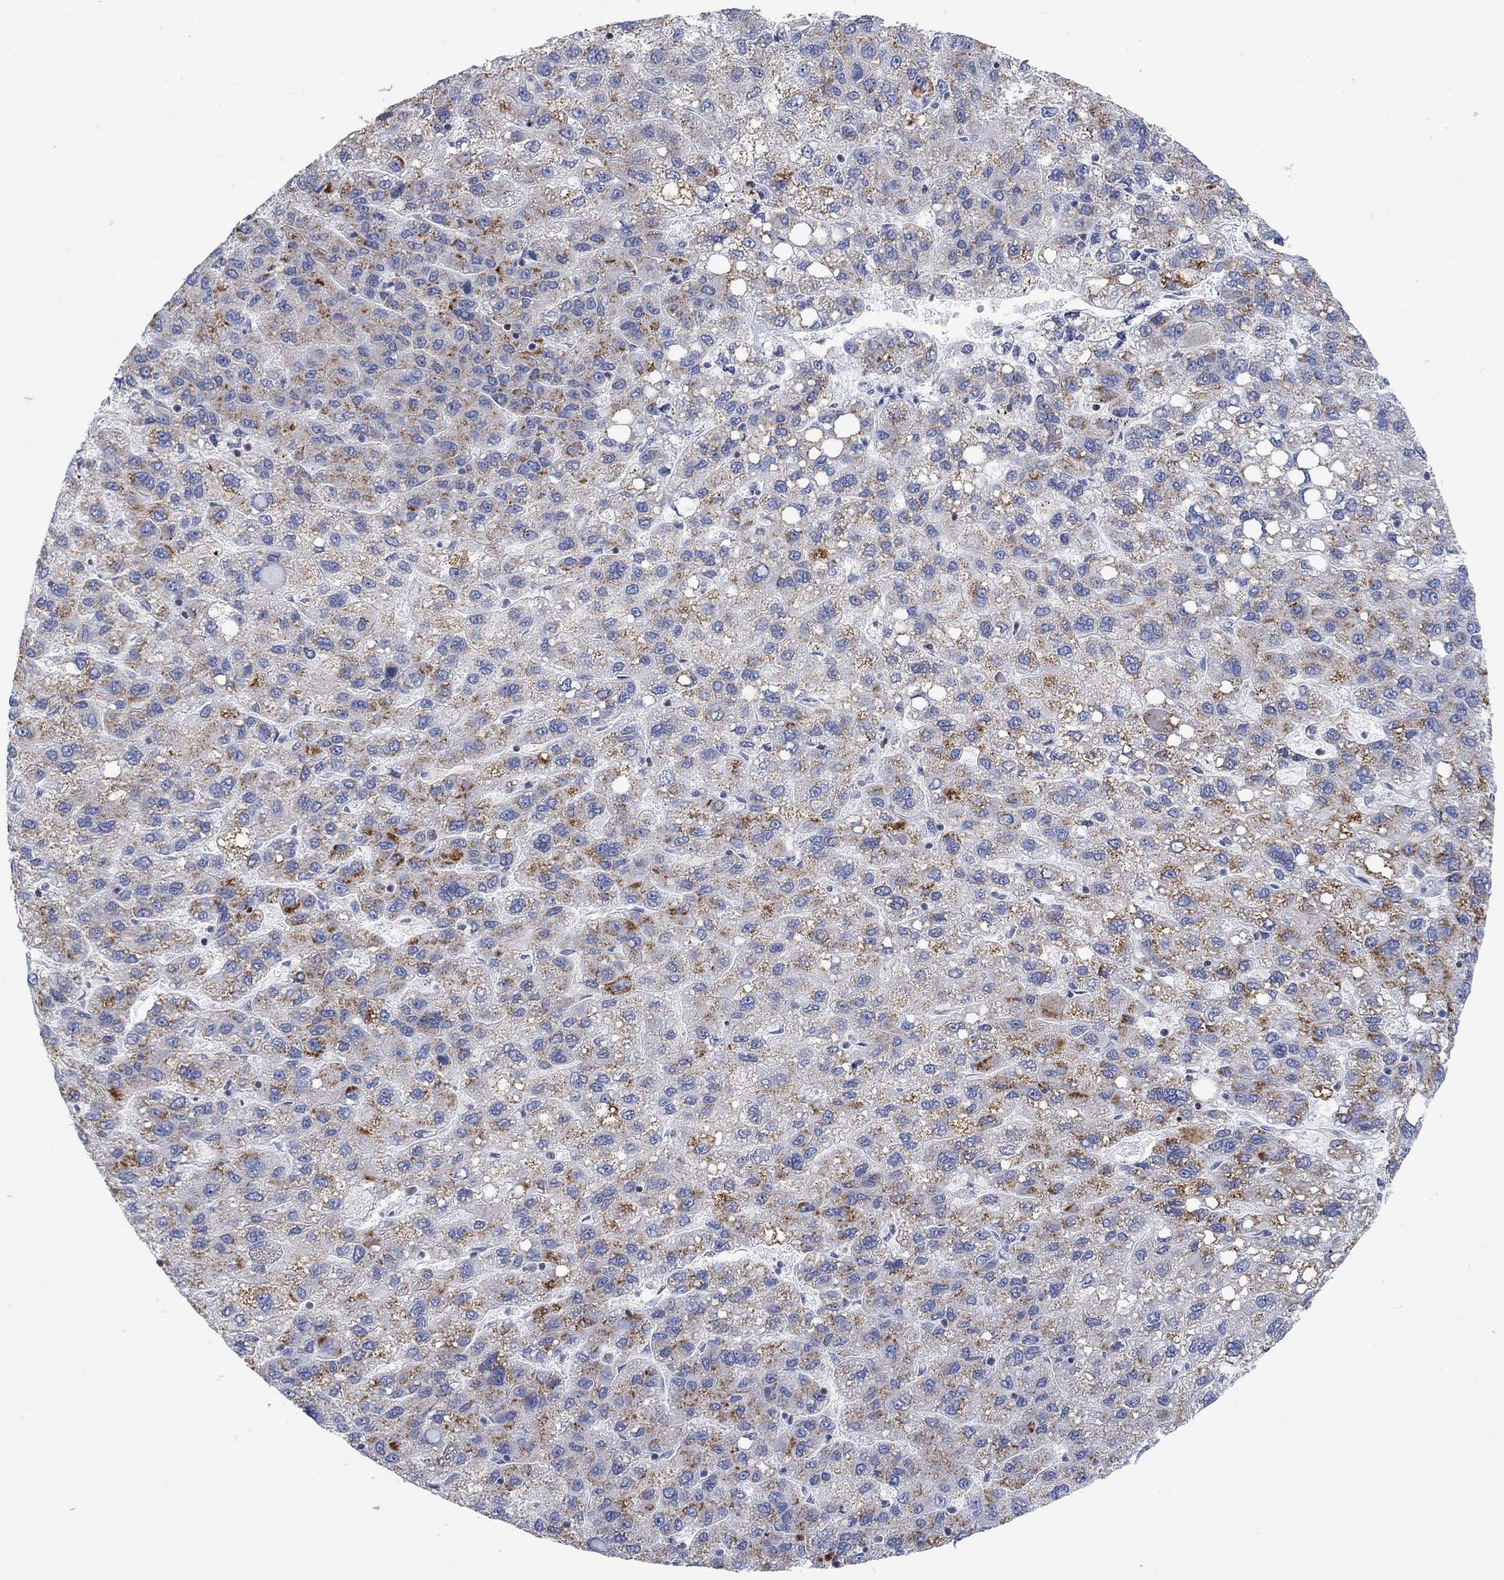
{"staining": {"intensity": "strong", "quantity": "<25%", "location": "cytoplasmic/membranous"}, "tissue": "liver cancer", "cell_type": "Tumor cells", "image_type": "cancer", "snomed": [{"axis": "morphology", "description": "Carcinoma, Hepatocellular, NOS"}, {"axis": "topography", "description": "Liver"}], "caption": "Hepatocellular carcinoma (liver) stained with DAB (3,3'-diaminobenzidine) immunohistochemistry (IHC) demonstrates medium levels of strong cytoplasmic/membranous staining in approximately <25% of tumor cells.", "gene": "ATP6V1E2", "patient": {"sex": "female", "age": 82}}